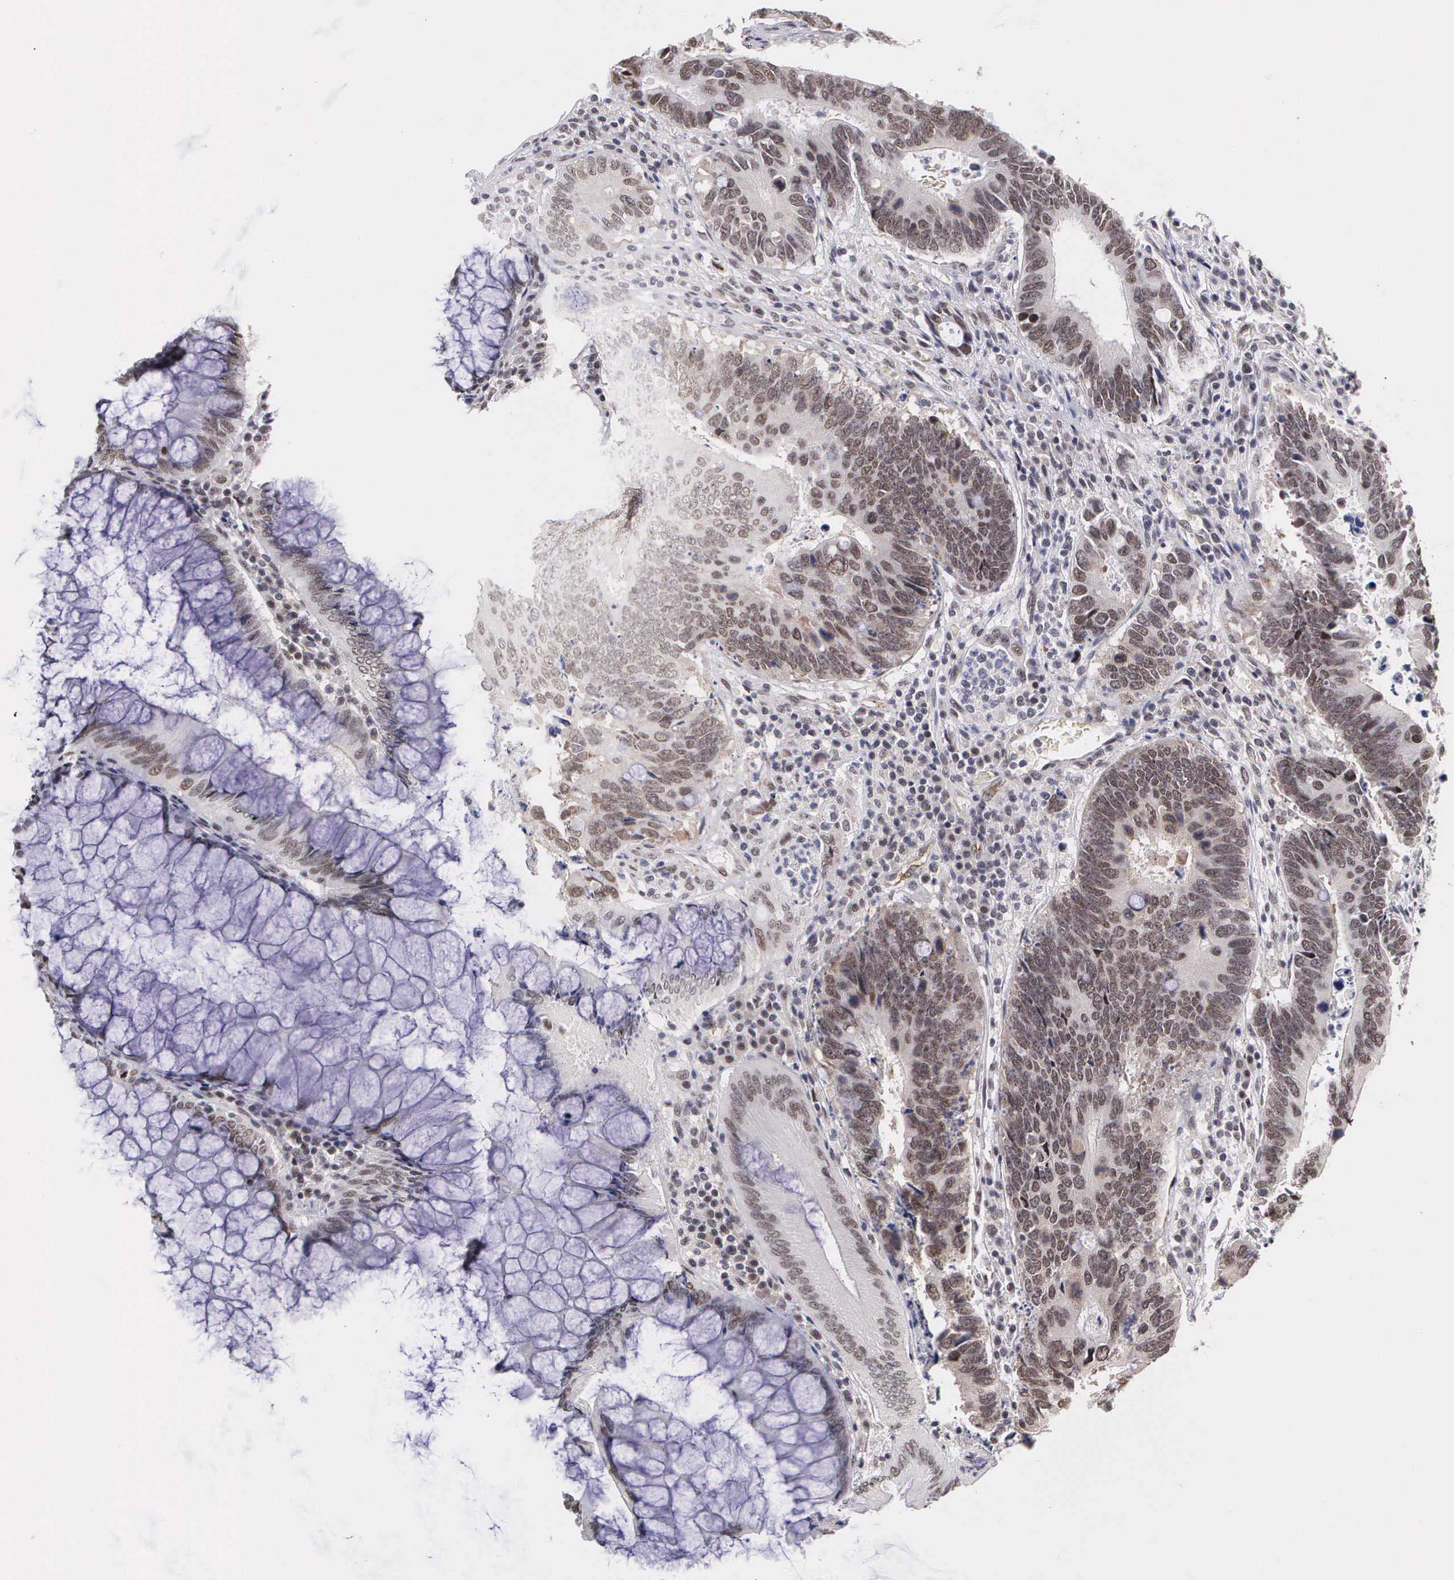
{"staining": {"intensity": "moderate", "quantity": ">75%", "location": "nuclear"}, "tissue": "colorectal cancer", "cell_type": "Tumor cells", "image_type": "cancer", "snomed": [{"axis": "morphology", "description": "Adenocarcinoma, NOS"}, {"axis": "topography", "description": "Colon"}], "caption": "Immunohistochemical staining of human colorectal cancer displays moderate nuclear protein staining in approximately >75% of tumor cells.", "gene": "MORC2", "patient": {"sex": "male", "age": 49}}